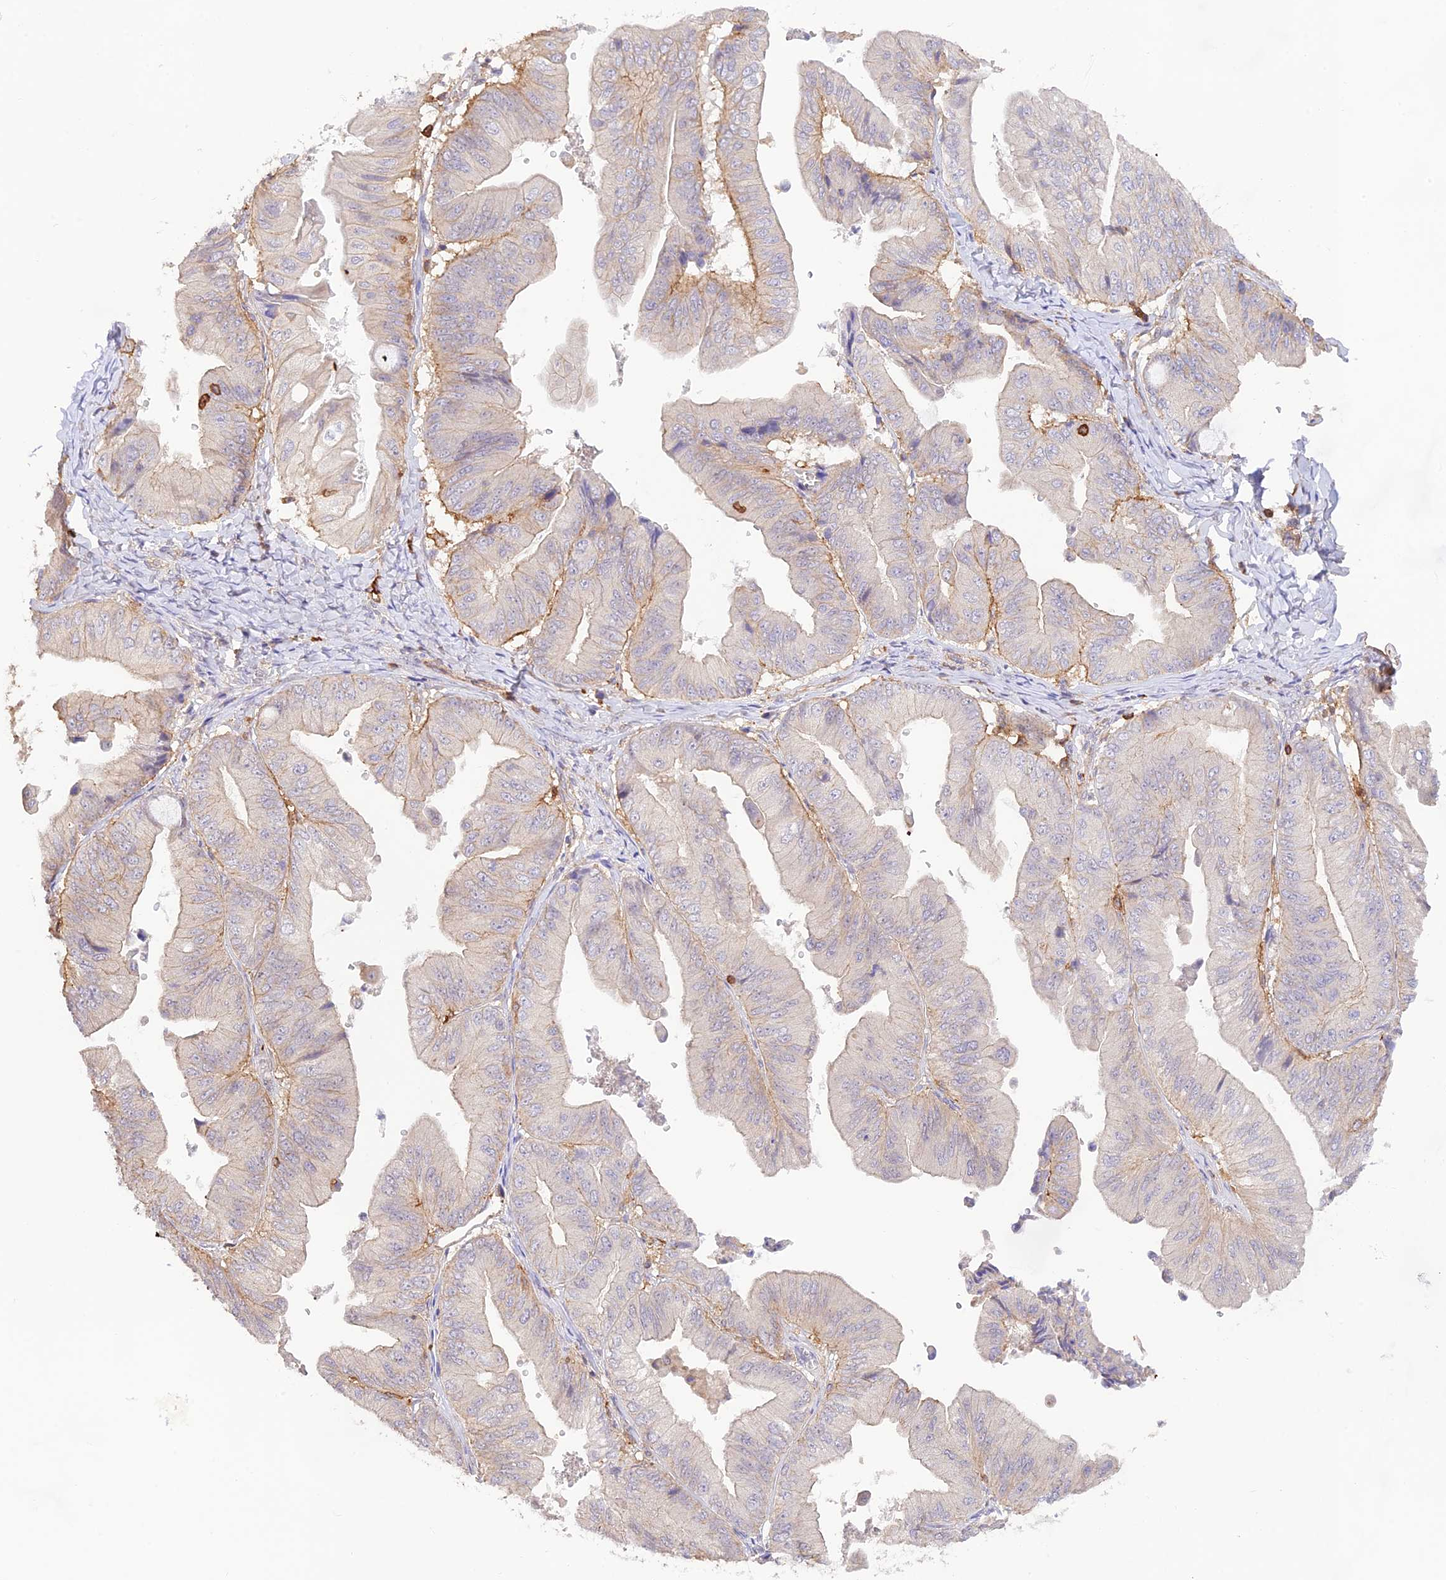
{"staining": {"intensity": "moderate", "quantity": "<25%", "location": "cytoplasmic/membranous"}, "tissue": "ovarian cancer", "cell_type": "Tumor cells", "image_type": "cancer", "snomed": [{"axis": "morphology", "description": "Cystadenocarcinoma, mucinous, NOS"}, {"axis": "topography", "description": "Ovary"}], "caption": "Protein expression analysis of mucinous cystadenocarcinoma (ovarian) displays moderate cytoplasmic/membranous positivity in approximately <25% of tumor cells. (DAB (3,3'-diaminobenzidine) = brown stain, brightfield microscopy at high magnification).", "gene": "DENND1C", "patient": {"sex": "female", "age": 61}}